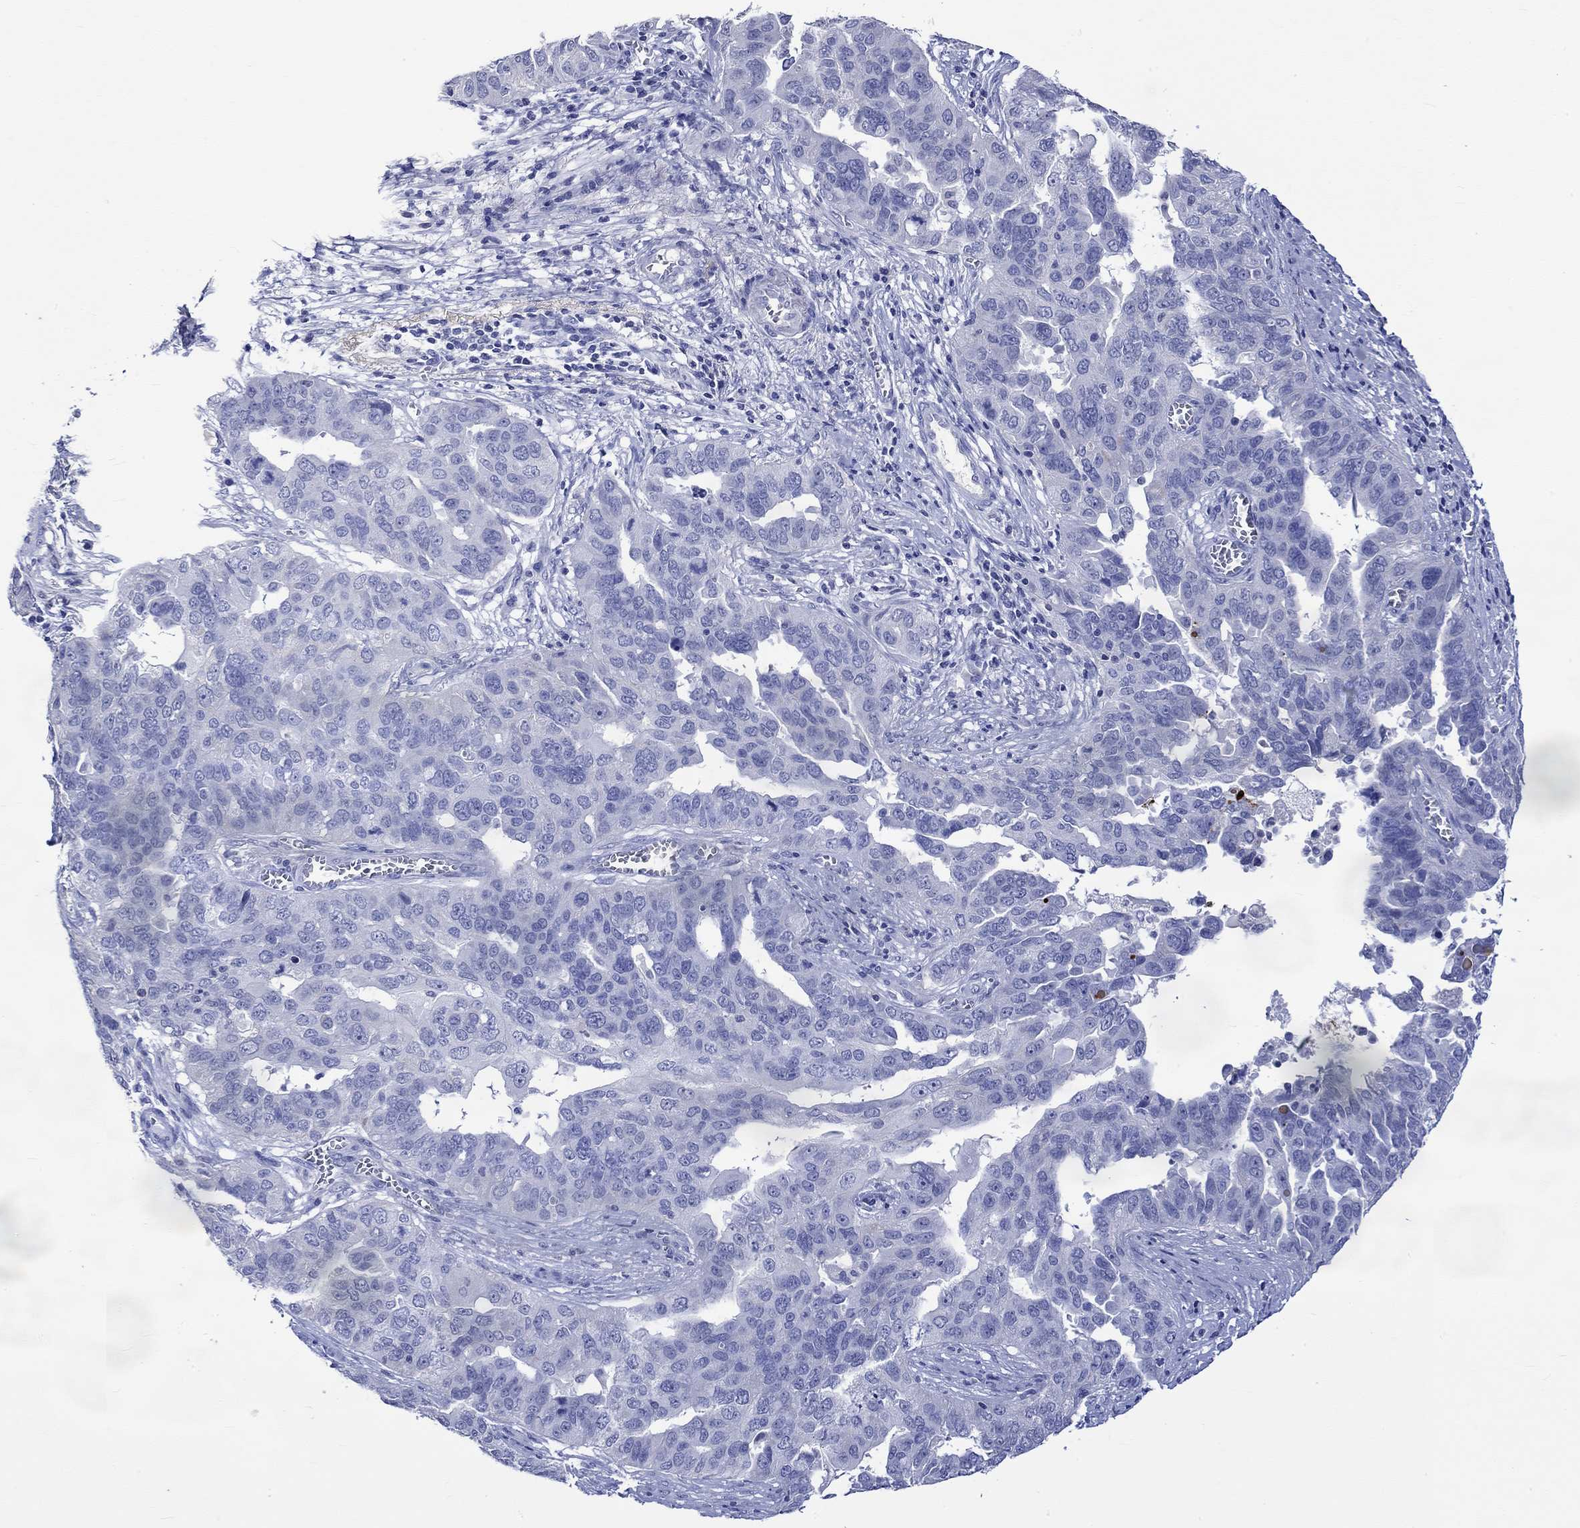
{"staining": {"intensity": "negative", "quantity": "none", "location": "none"}, "tissue": "ovarian cancer", "cell_type": "Tumor cells", "image_type": "cancer", "snomed": [{"axis": "morphology", "description": "Carcinoma, endometroid"}, {"axis": "topography", "description": "Soft tissue"}, {"axis": "topography", "description": "Ovary"}], "caption": "This is a photomicrograph of IHC staining of endometroid carcinoma (ovarian), which shows no expression in tumor cells.", "gene": "KLHL35", "patient": {"sex": "female", "age": 52}}